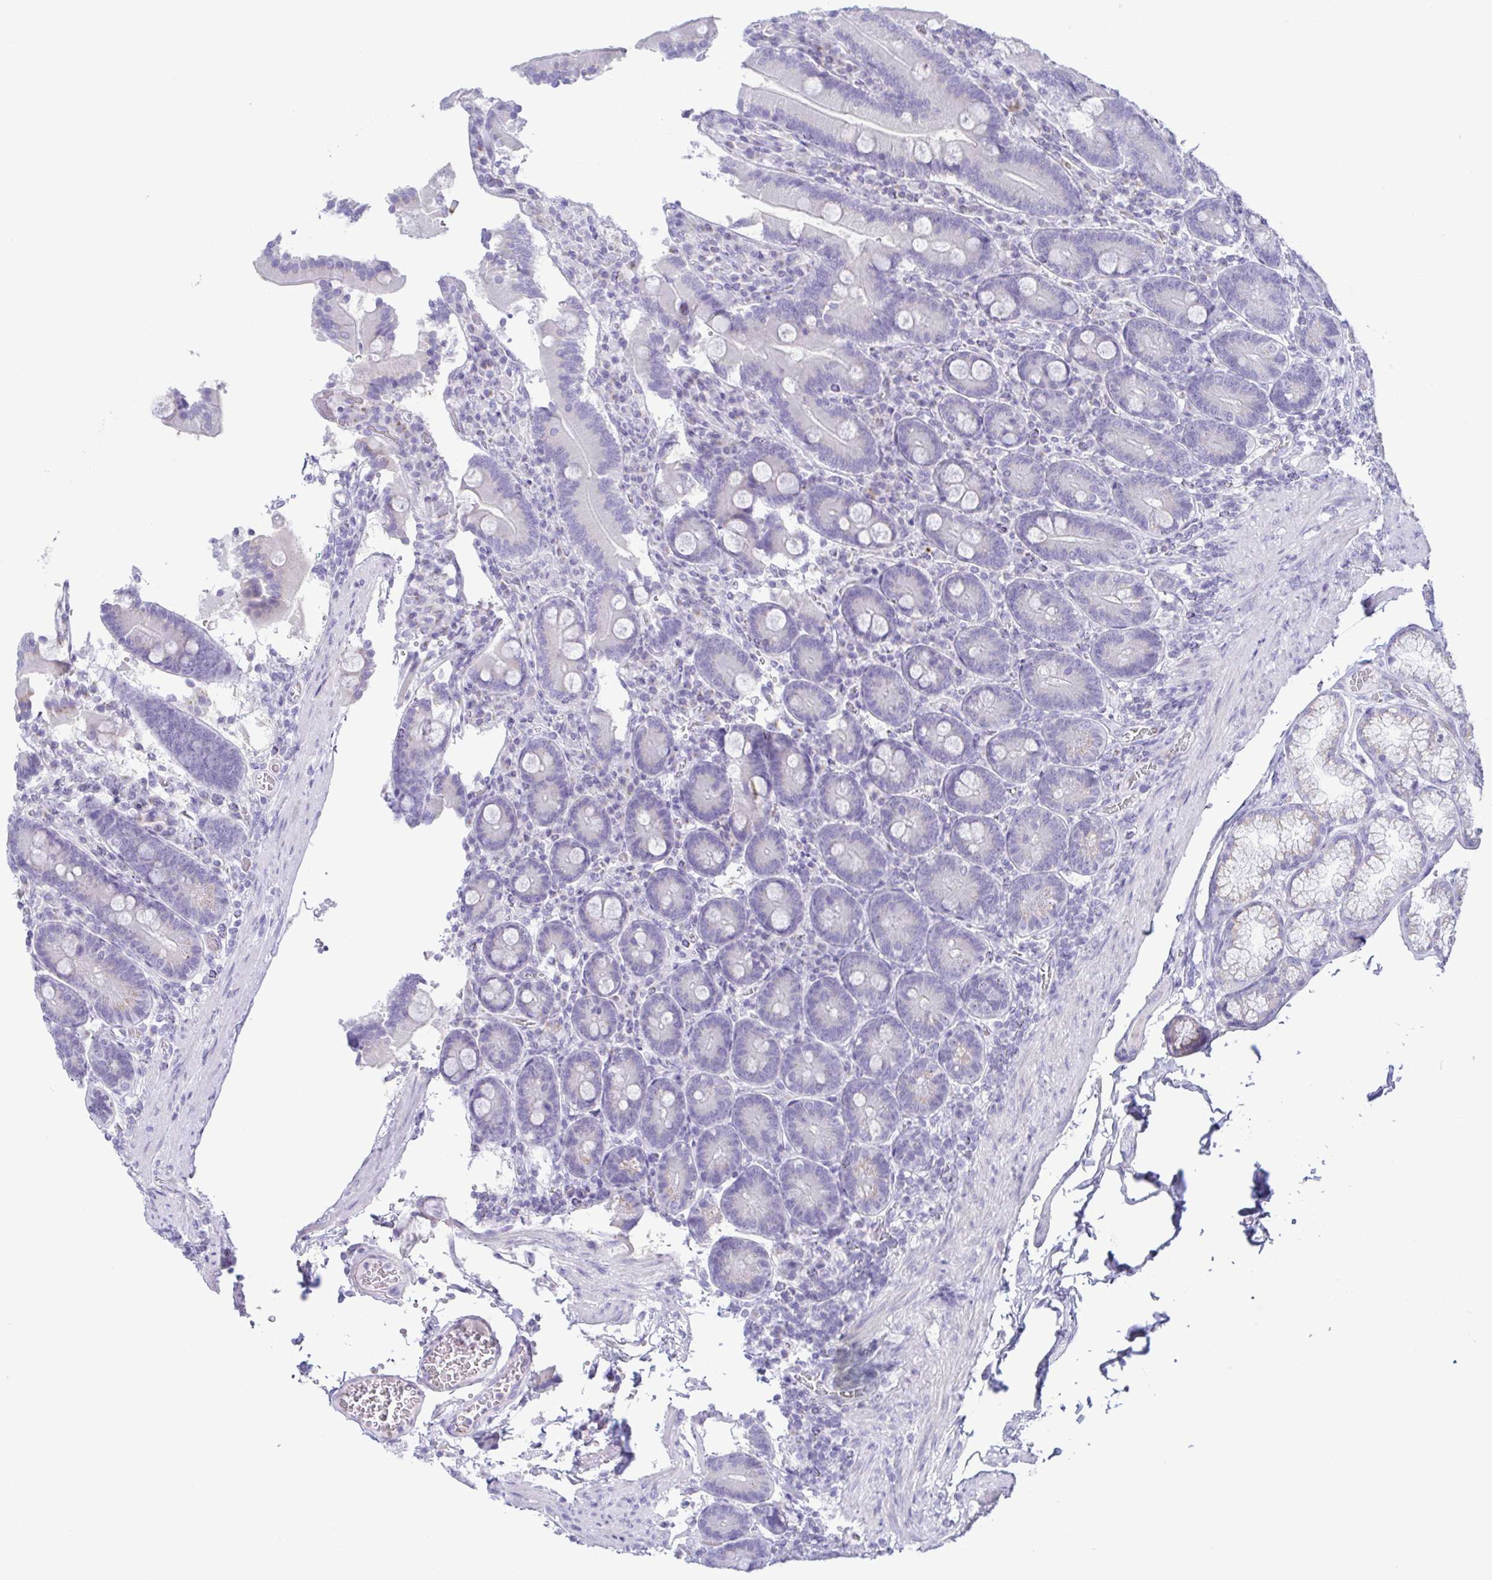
{"staining": {"intensity": "negative", "quantity": "none", "location": "none"}, "tissue": "duodenum", "cell_type": "Glandular cells", "image_type": "normal", "snomed": [{"axis": "morphology", "description": "Normal tissue, NOS"}, {"axis": "topography", "description": "Duodenum"}], "caption": "IHC histopathology image of normal duodenum: duodenum stained with DAB (3,3'-diaminobenzidine) exhibits no significant protein positivity in glandular cells. Nuclei are stained in blue.", "gene": "AZU1", "patient": {"sex": "female", "age": 62}}